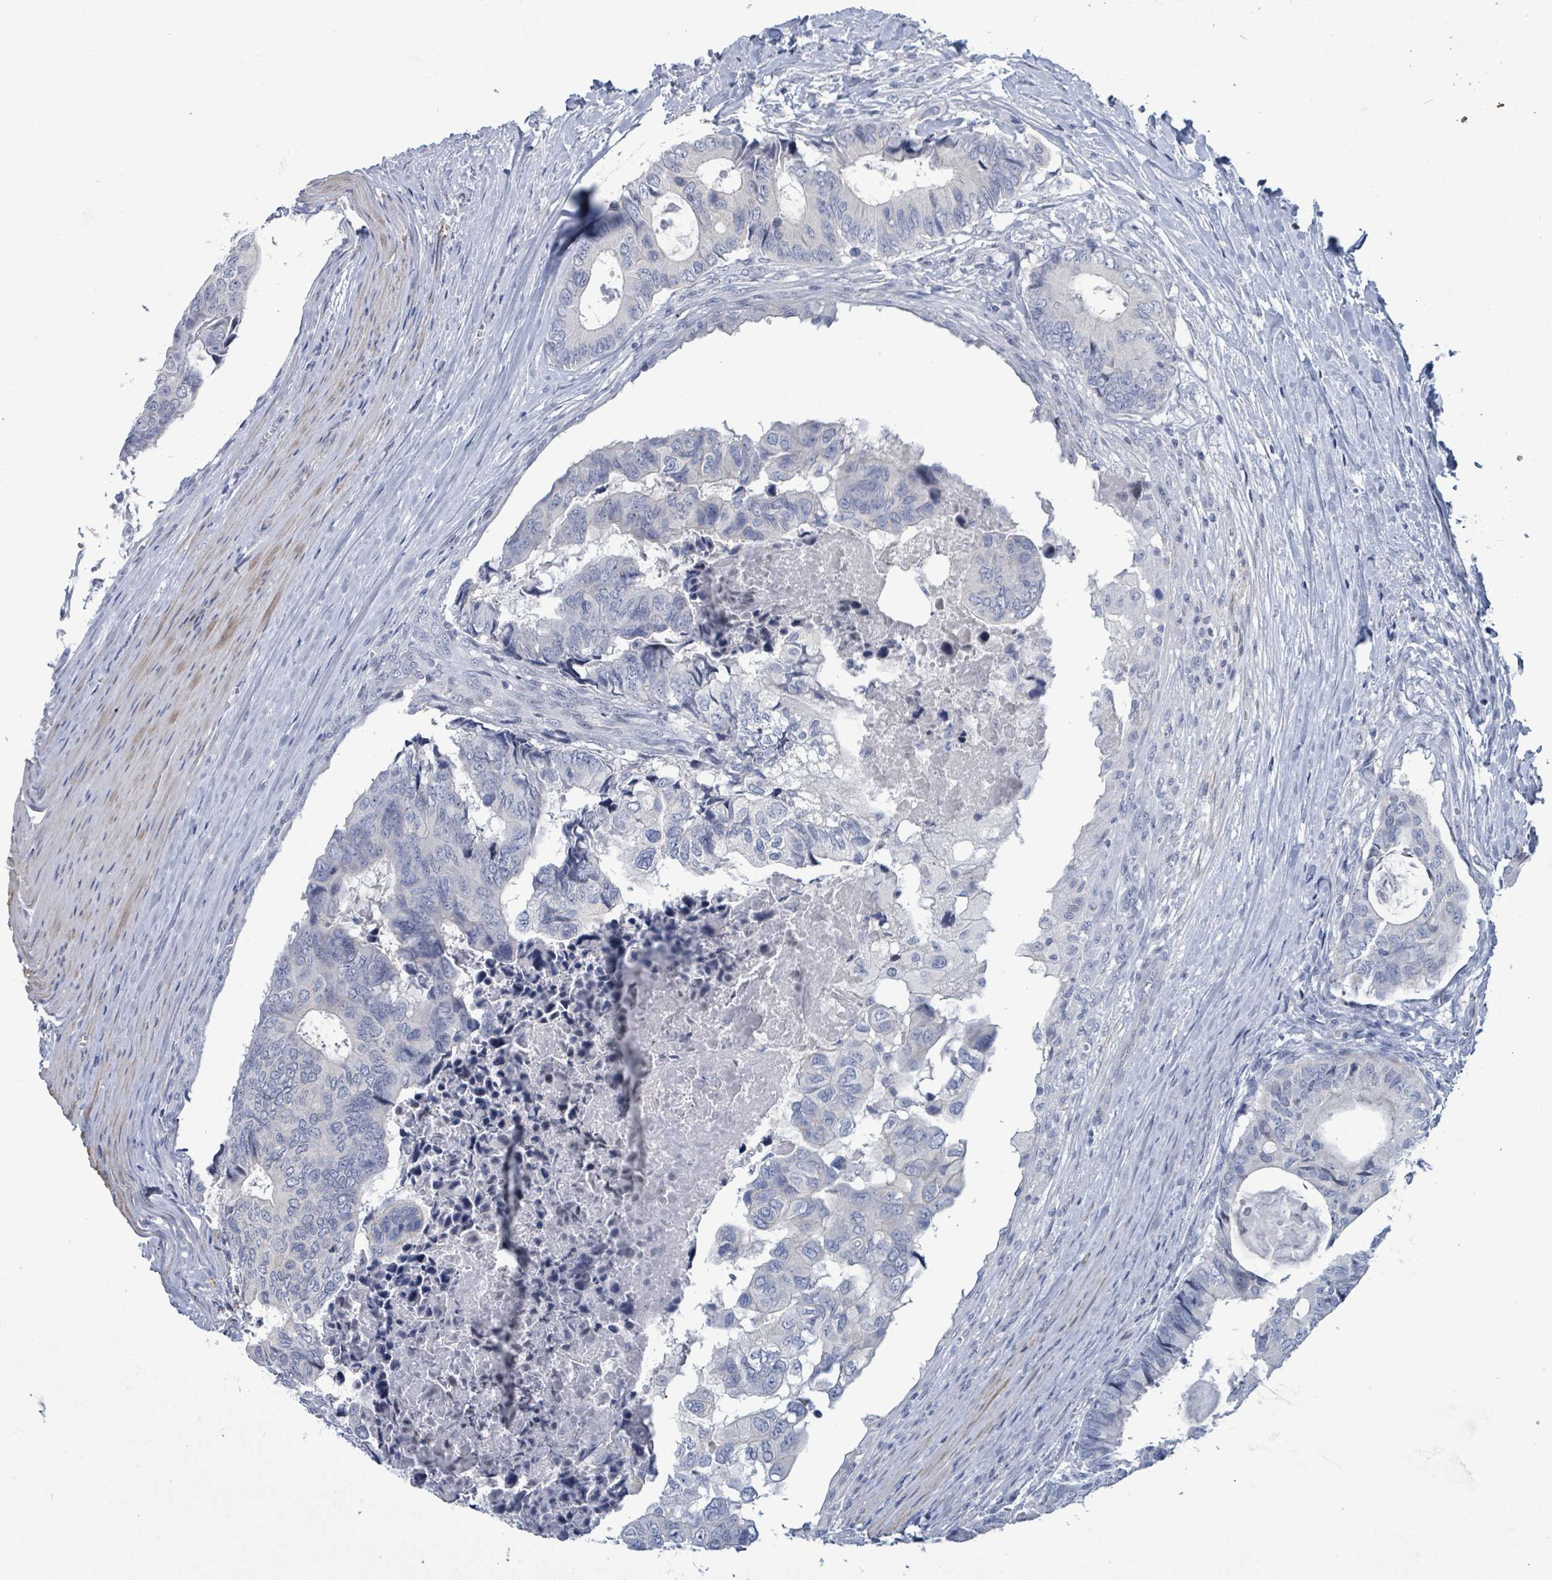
{"staining": {"intensity": "negative", "quantity": "none", "location": "none"}, "tissue": "colorectal cancer", "cell_type": "Tumor cells", "image_type": "cancer", "snomed": [{"axis": "morphology", "description": "Adenocarcinoma, NOS"}, {"axis": "topography", "description": "Colon"}], "caption": "DAB immunohistochemical staining of human colorectal adenocarcinoma reveals no significant positivity in tumor cells.", "gene": "NTN3", "patient": {"sex": "male", "age": 85}}